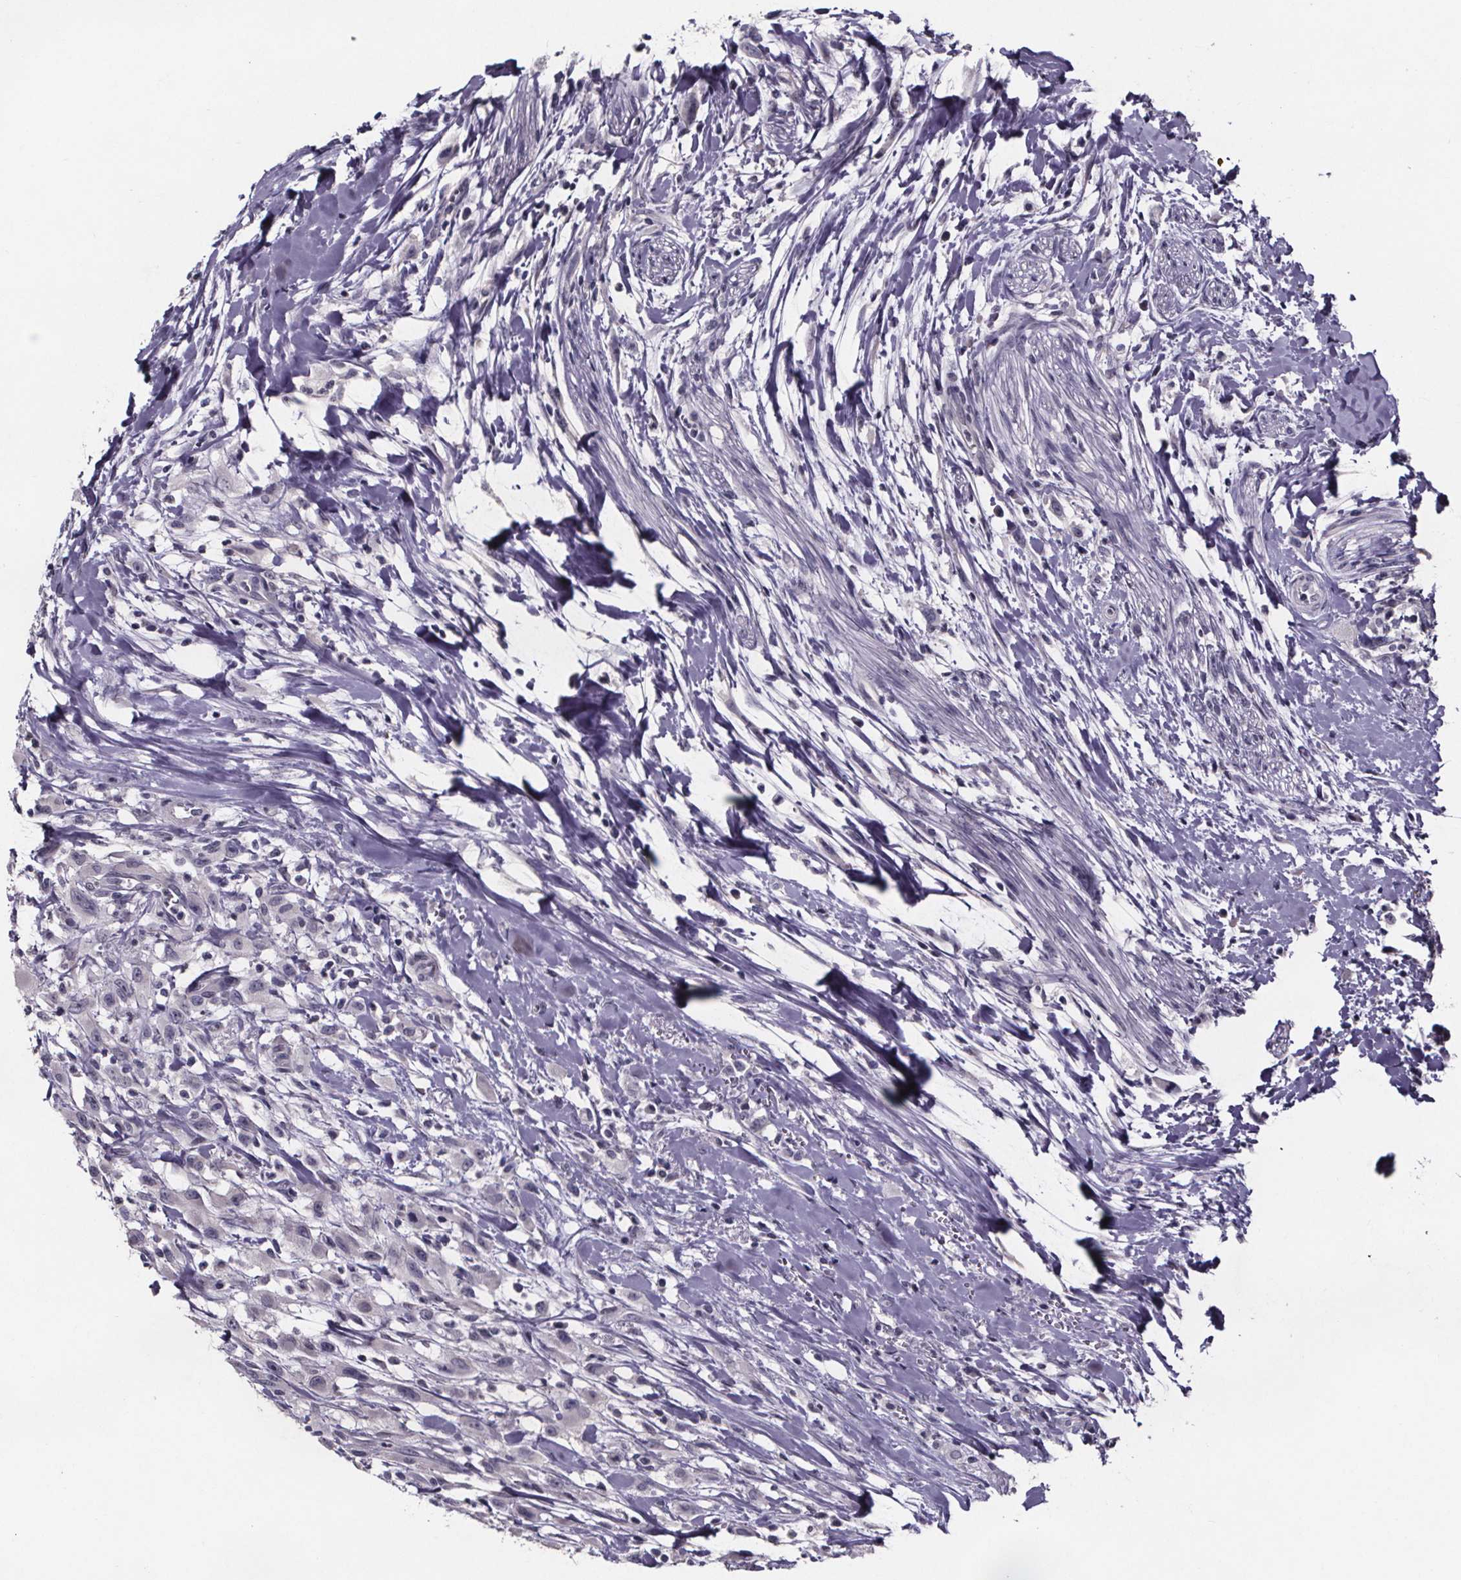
{"staining": {"intensity": "negative", "quantity": "none", "location": "none"}, "tissue": "head and neck cancer", "cell_type": "Tumor cells", "image_type": "cancer", "snomed": [{"axis": "morphology", "description": "Squamous cell carcinoma, NOS"}, {"axis": "morphology", "description": "Squamous cell carcinoma, metastatic, NOS"}, {"axis": "topography", "description": "Oral tissue"}, {"axis": "topography", "description": "Head-Neck"}], "caption": "Histopathology image shows no protein expression in tumor cells of squamous cell carcinoma (head and neck) tissue.", "gene": "AR", "patient": {"sex": "female", "age": 85}}